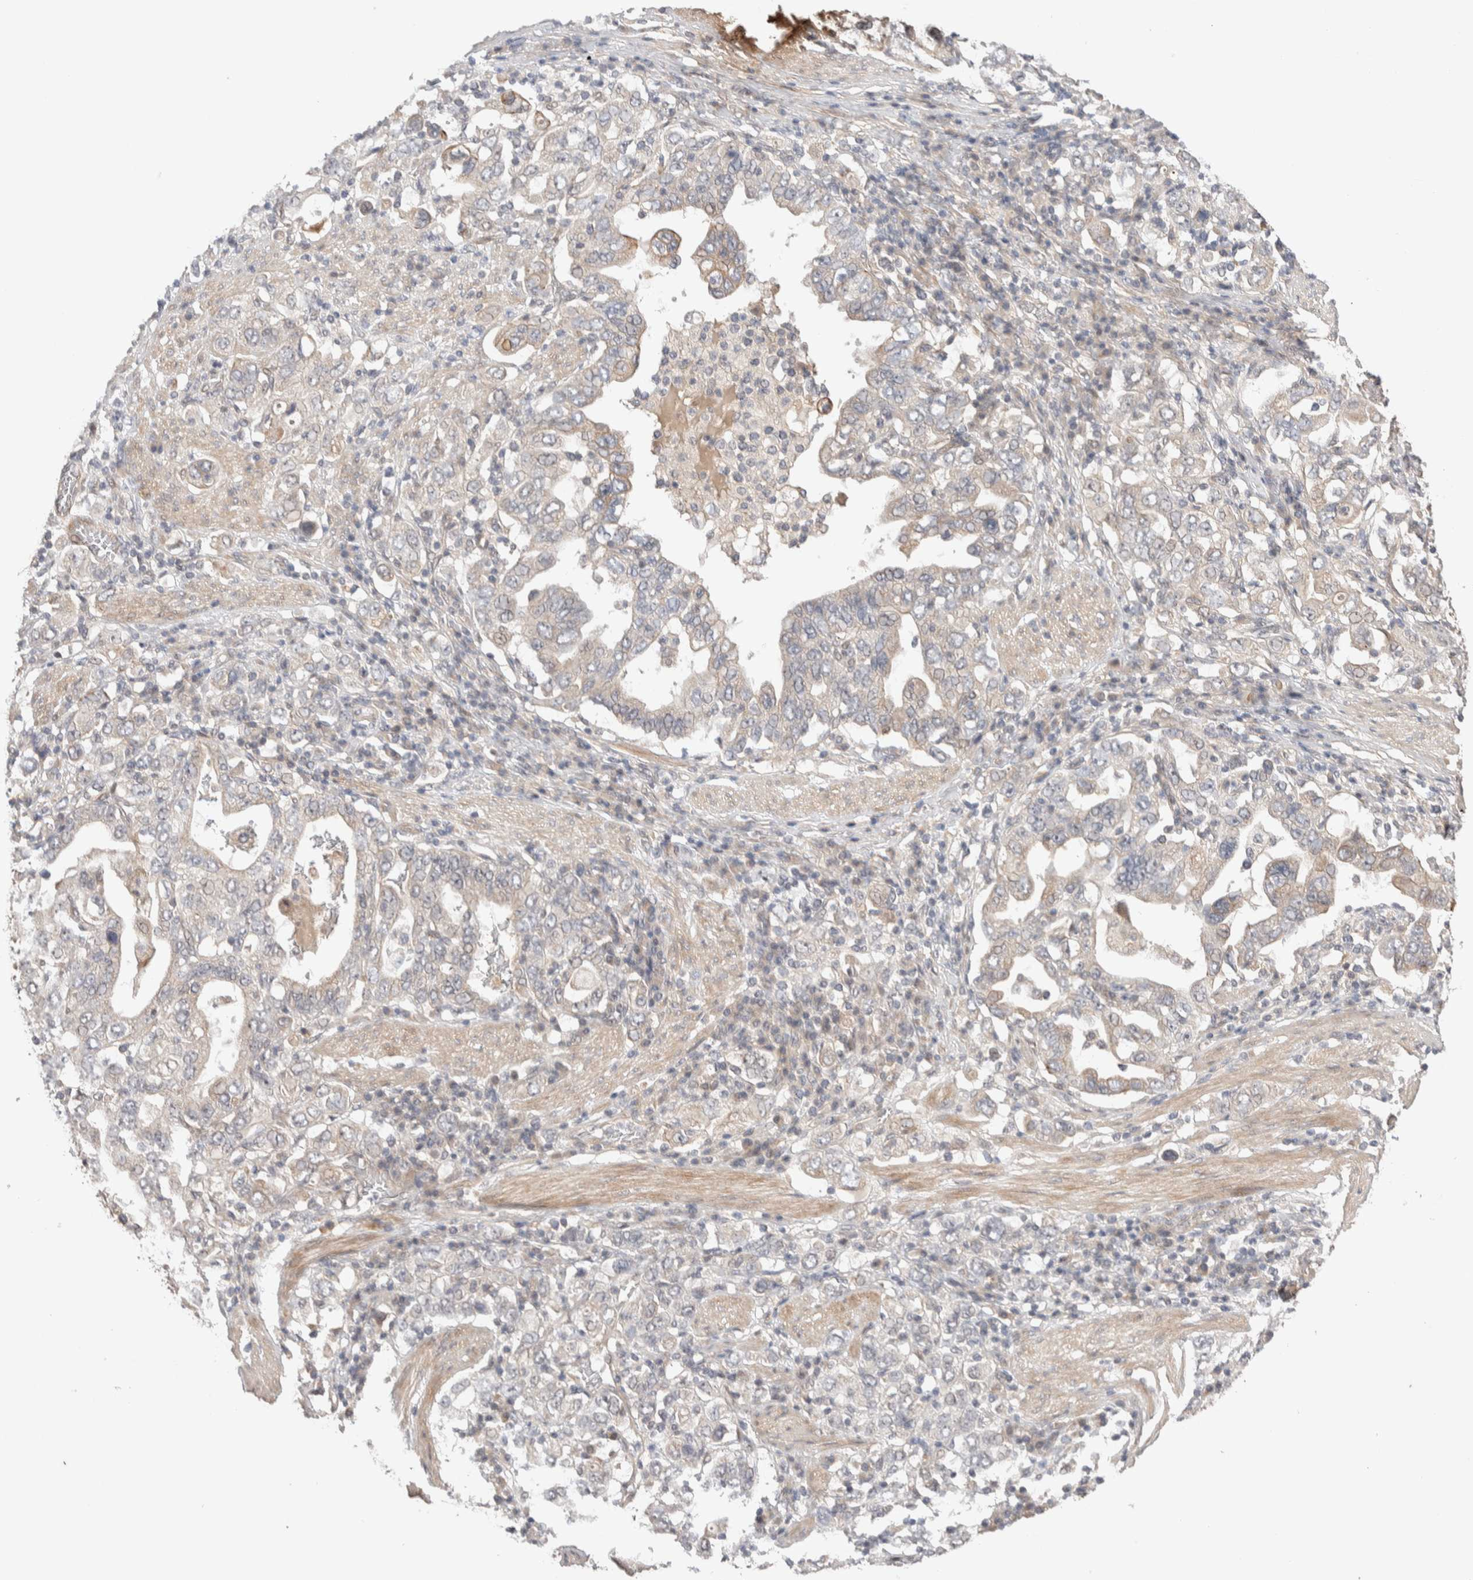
{"staining": {"intensity": "weak", "quantity": "<25%", "location": "cytoplasmic/membranous"}, "tissue": "stomach cancer", "cell_type": "Tumor cells", "image_type": "cancer", "snomed": [{"axis": "morphology", "description": "Adenocarcinoma, NOS"}, {"axis": "topography", "description": "Stomach, upper"}], "caption": "High magnification brightfield microscopy of adenocarcinoma (stomach) stained with DAB (brown) and counterstained with hematoxylin (blue): tumor cells show no significant expression.", "gene": "PRDM15", "patient": {"sex": "male", "age": 62}}